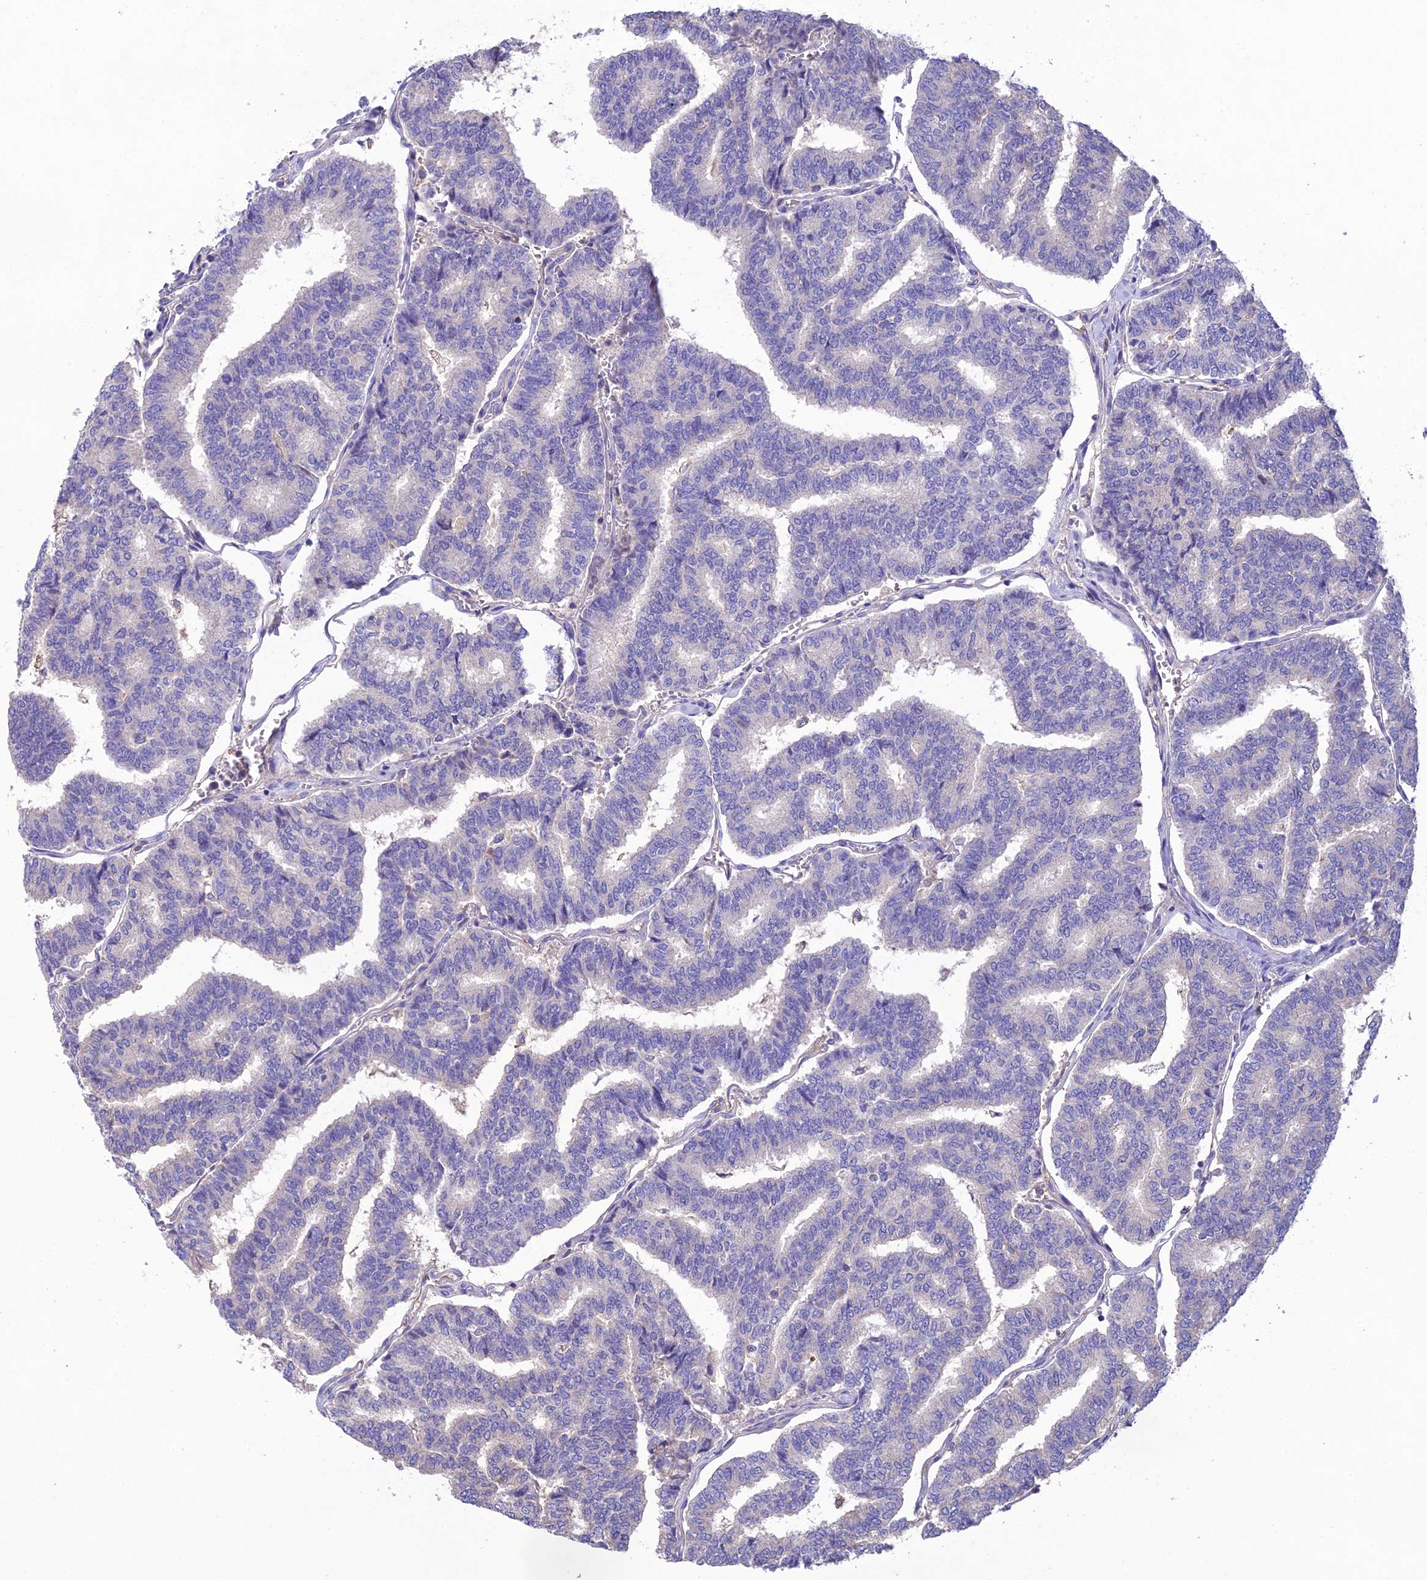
{"staining": {"intensity": "negative", "quantity": "none", "location": "none"}, "tissue": "thyroid cancer", "cell_type": "Tumor cells", "image_type": "cancer", "snomed": [{"axis": "morphology", "description": "Papillary adenocarcinoma, NOS"}, {"axis": "topography", "description": "Thyroid gland"}], "caption": "Thyroid cancer (papillary adenocarcinoma) was stained to show a protein in brown. There is no significant expression in tumor cells. (Brightfield microscopy of DAB (3,3'-diaminobenzidine) immunohistochemistry at high magnification).", "gene": "SNX24", "patient": {"sex": "female", "age": 35}}